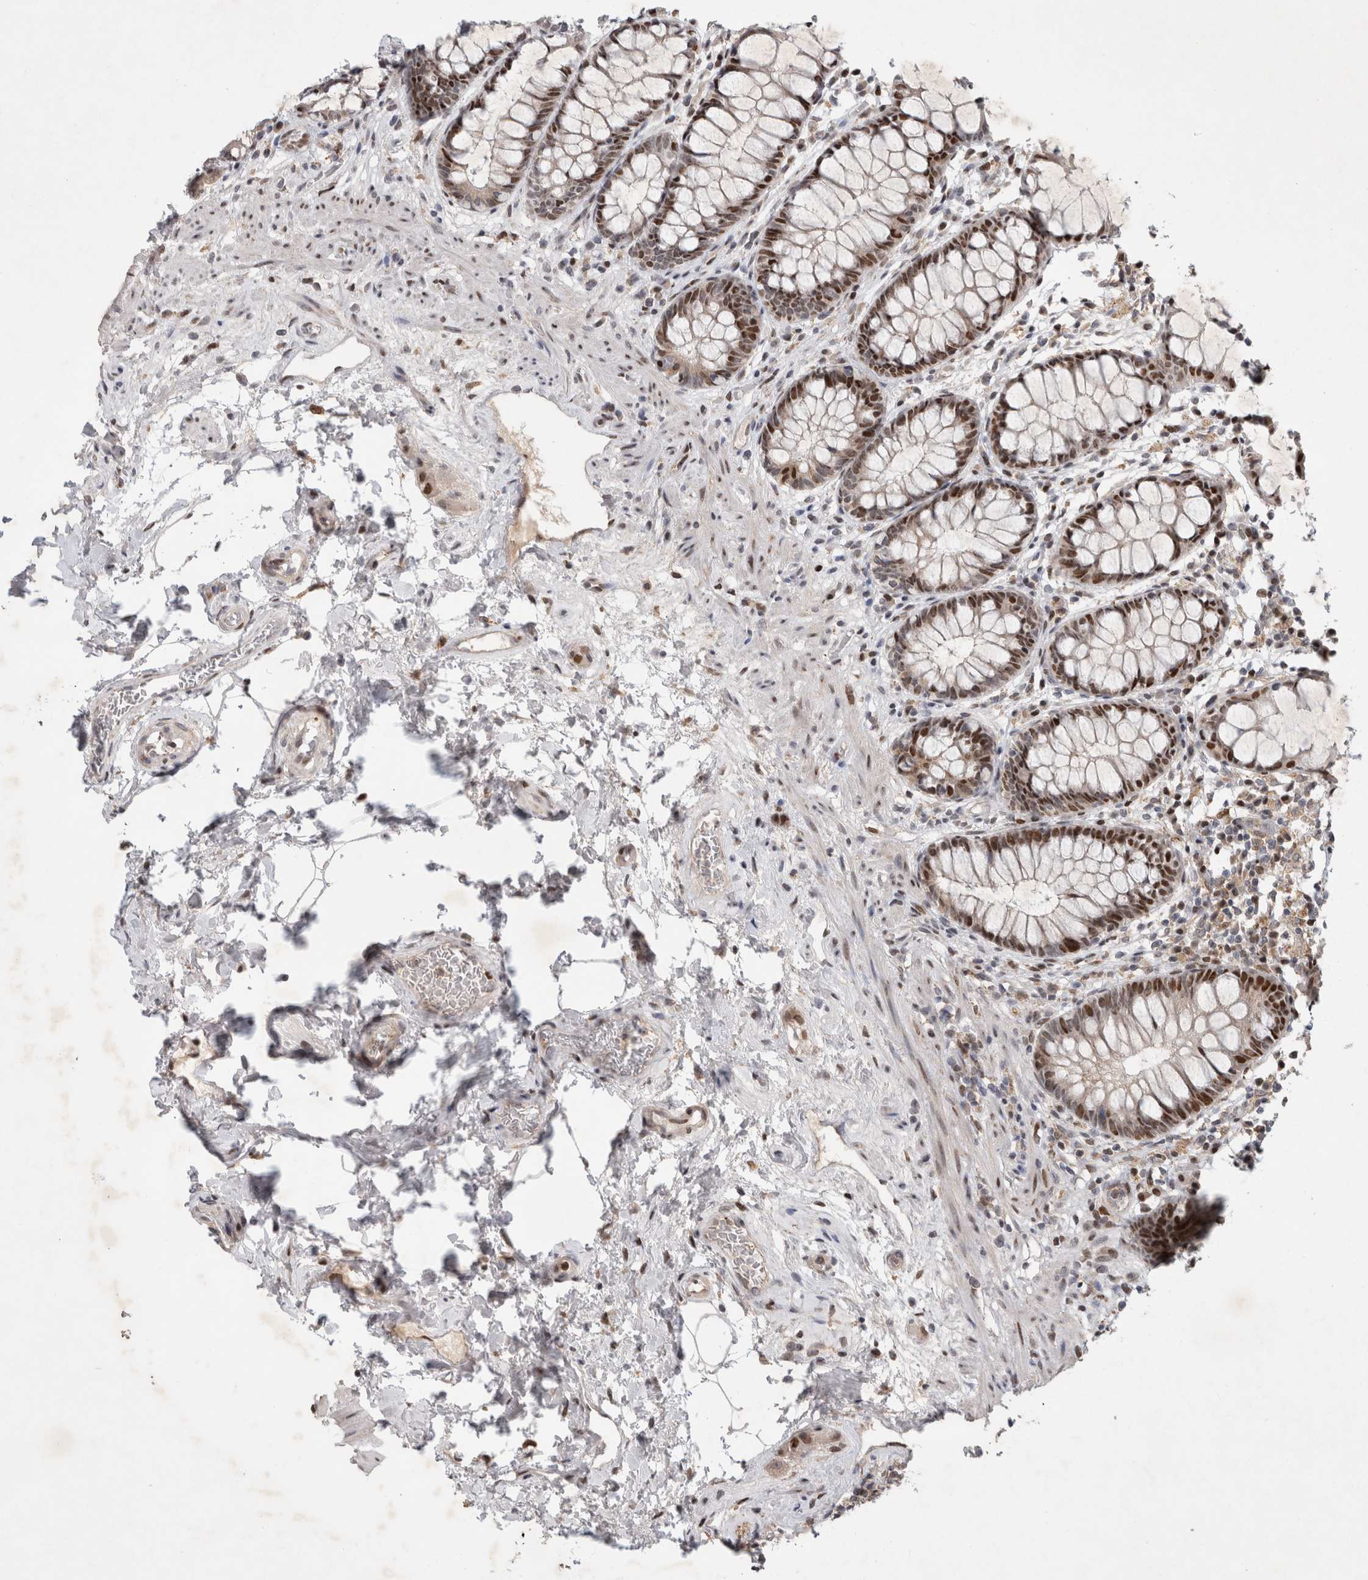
{"staining": {"intensity": "strong", "quantity": ">75%", "location": "nuclear"}, "tissue": "rectum", "cell_type": "Glandular cells", "image_type": "normal", "snomed": [{"axis": "morphology", "description": "Normal tissue, NOS"}, {"axis": "topography", "description": "Rectum"}], "caption": "DAB (3,3'-diaminobenzidine) immunohistochemical staining of benign rectum shows strong nuclear protein staining in about >75% of glandular cells.", "gene": "C8orf58", "patient": {"sex": "male", "age": 64}}